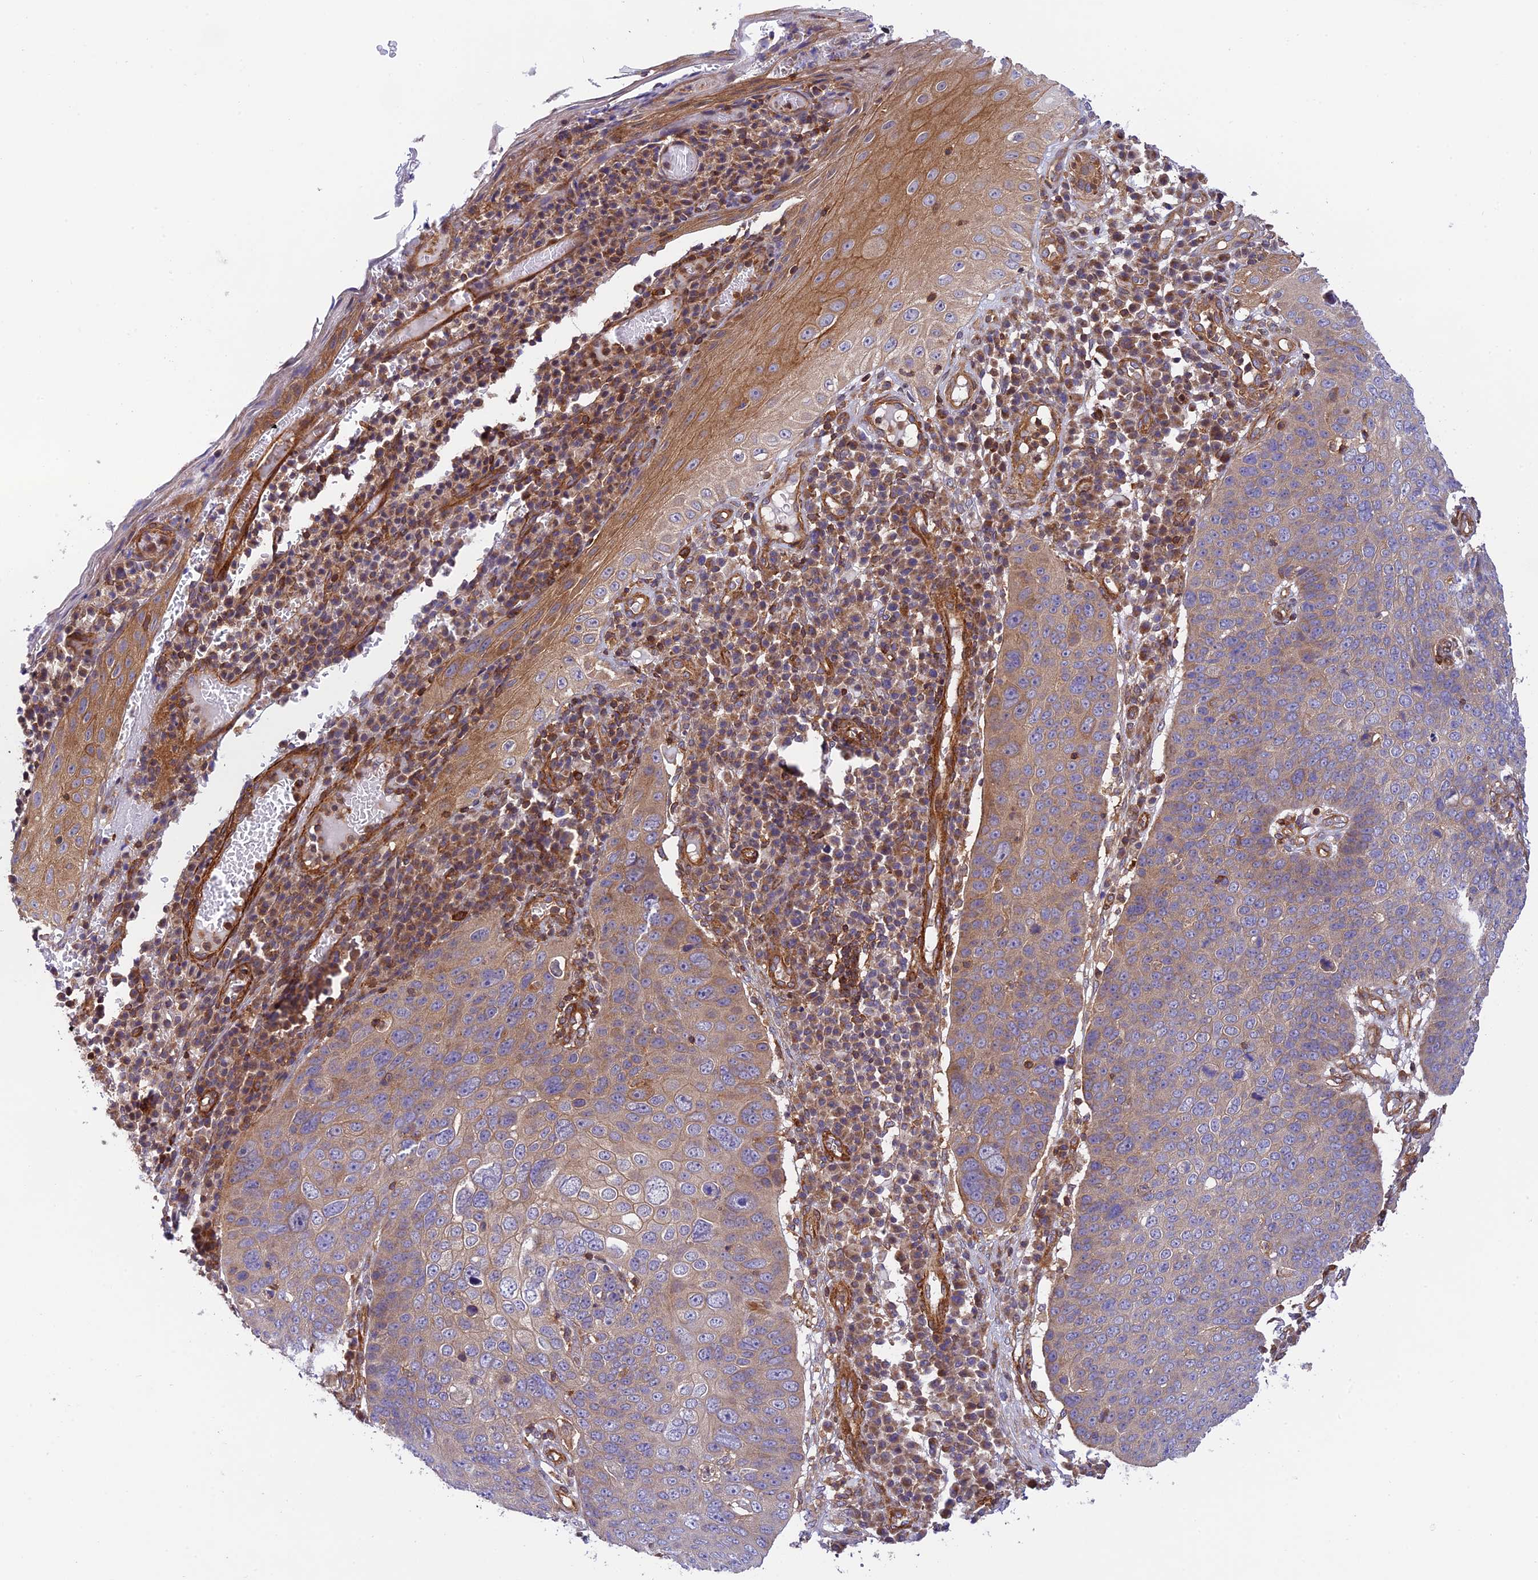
{"staining": {"intensity": "moderate", "quantity": "25%-75%", "location": "cytoplasmic/membranous"}, "tissue": "skin cancer", "cell_type": "Tumor cells", "image_type": "cancer", "snomed": [{"axis": "morphology", "description": "Squamous cell carcinoma, NOS"}, {"axis": "topography", "description": "Skin"}], "caption": "This histopathology image displays IHC staining of skin squamous cell carcinoma, with medium moderate cytoplasmic/membranous staining in about 25%-75% of tumor cells.", "gene": "EVI5L", "patient": {"sex": "male", "age": 71}}